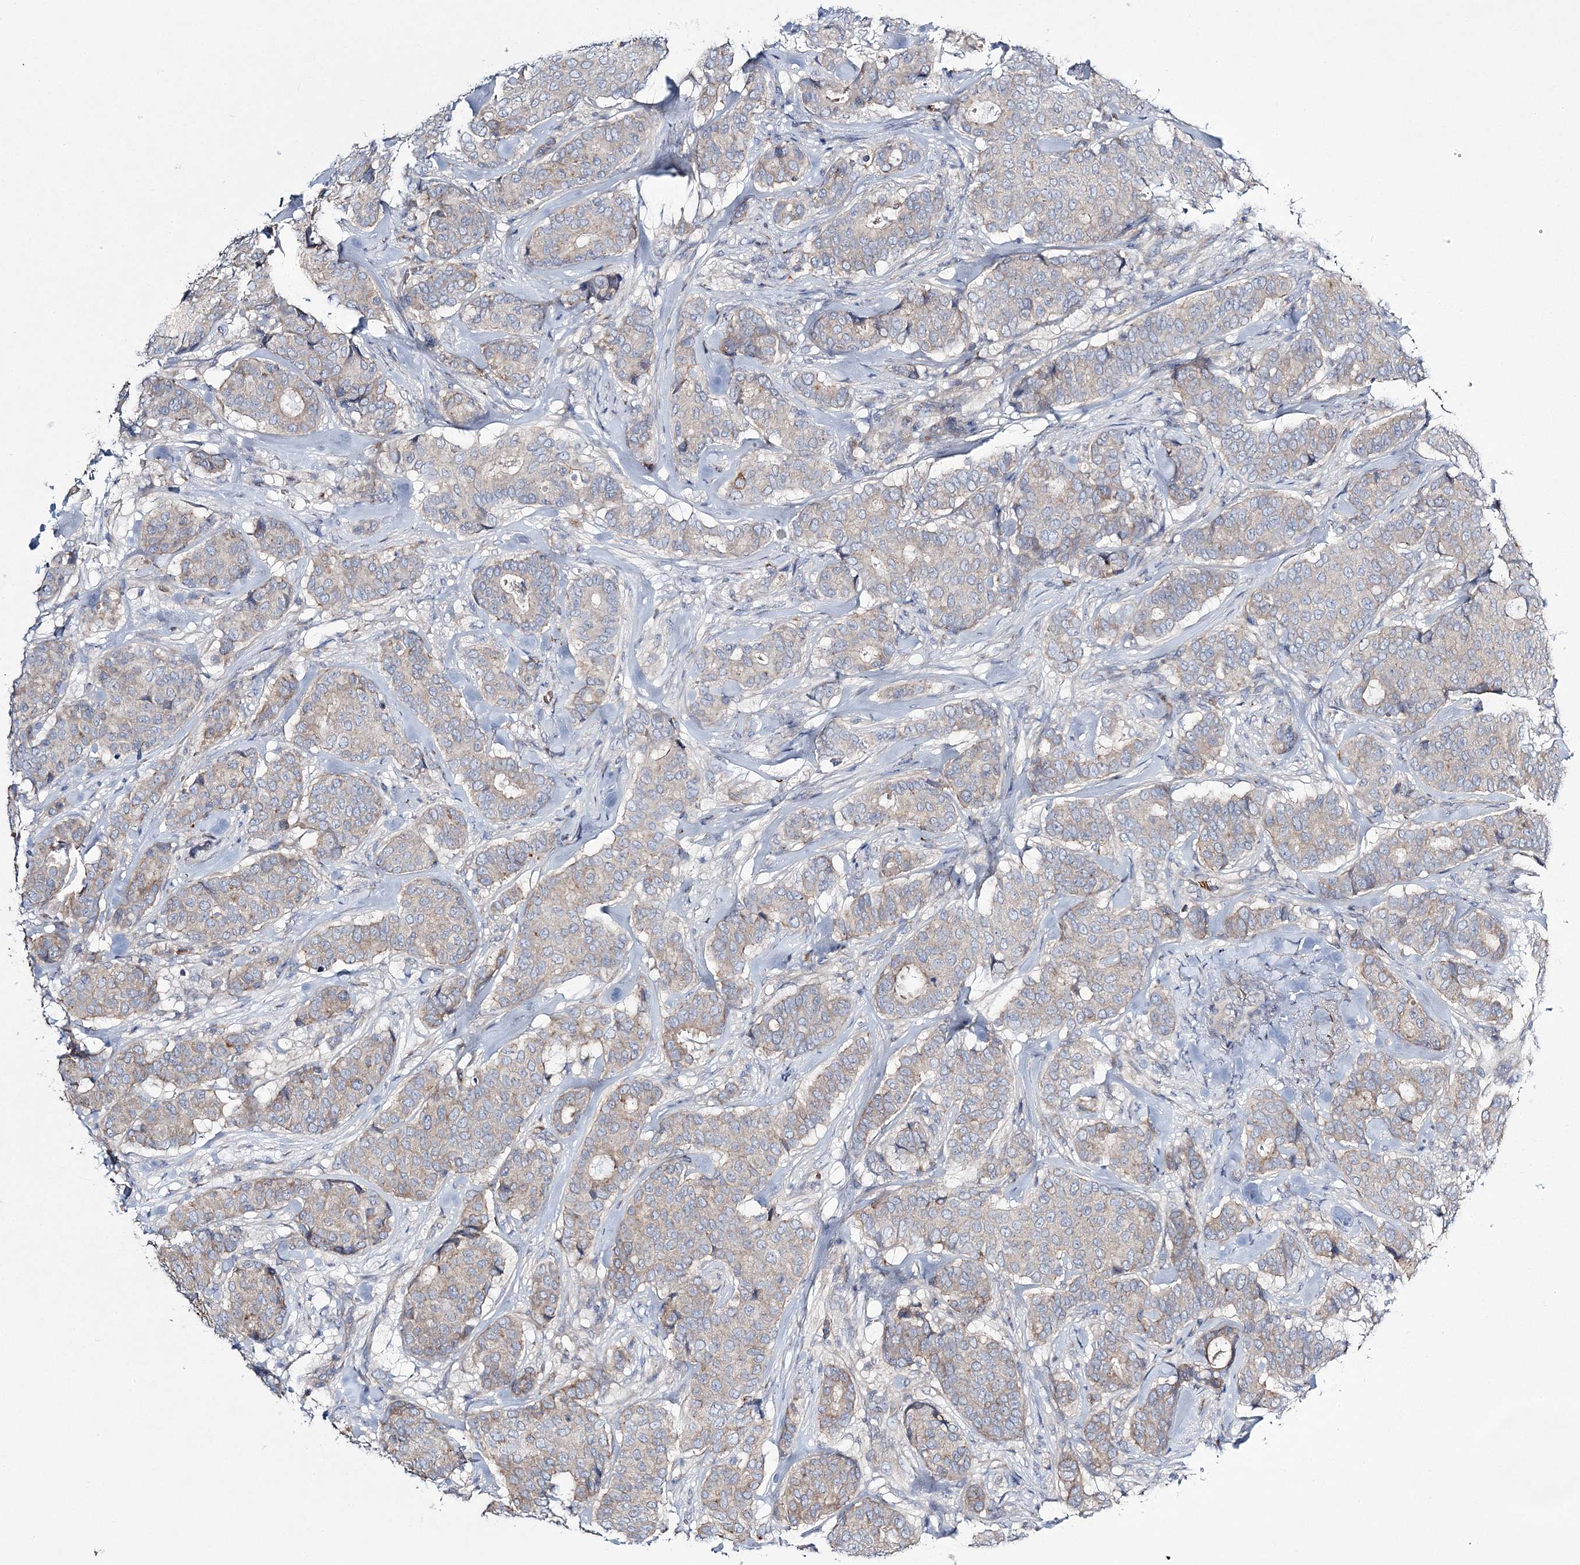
{"staining": {"intensity": "negative", "quantity": "none", "location": "none"}, "tissue": "breast cancer", "cell_type": "Tumor cells", "image_type": "cancer", "snomed": [{"axis": "morphology", "description": "Duct carcinoma"}, {"axis": "topography", "description": "Breast"}], "caption": "Tumor cells are negative for brown protein staining in breast infiltrating ductal carcinoma.", "gene": "ATP11B", "patient": {"sex": "female", "age": 75}}